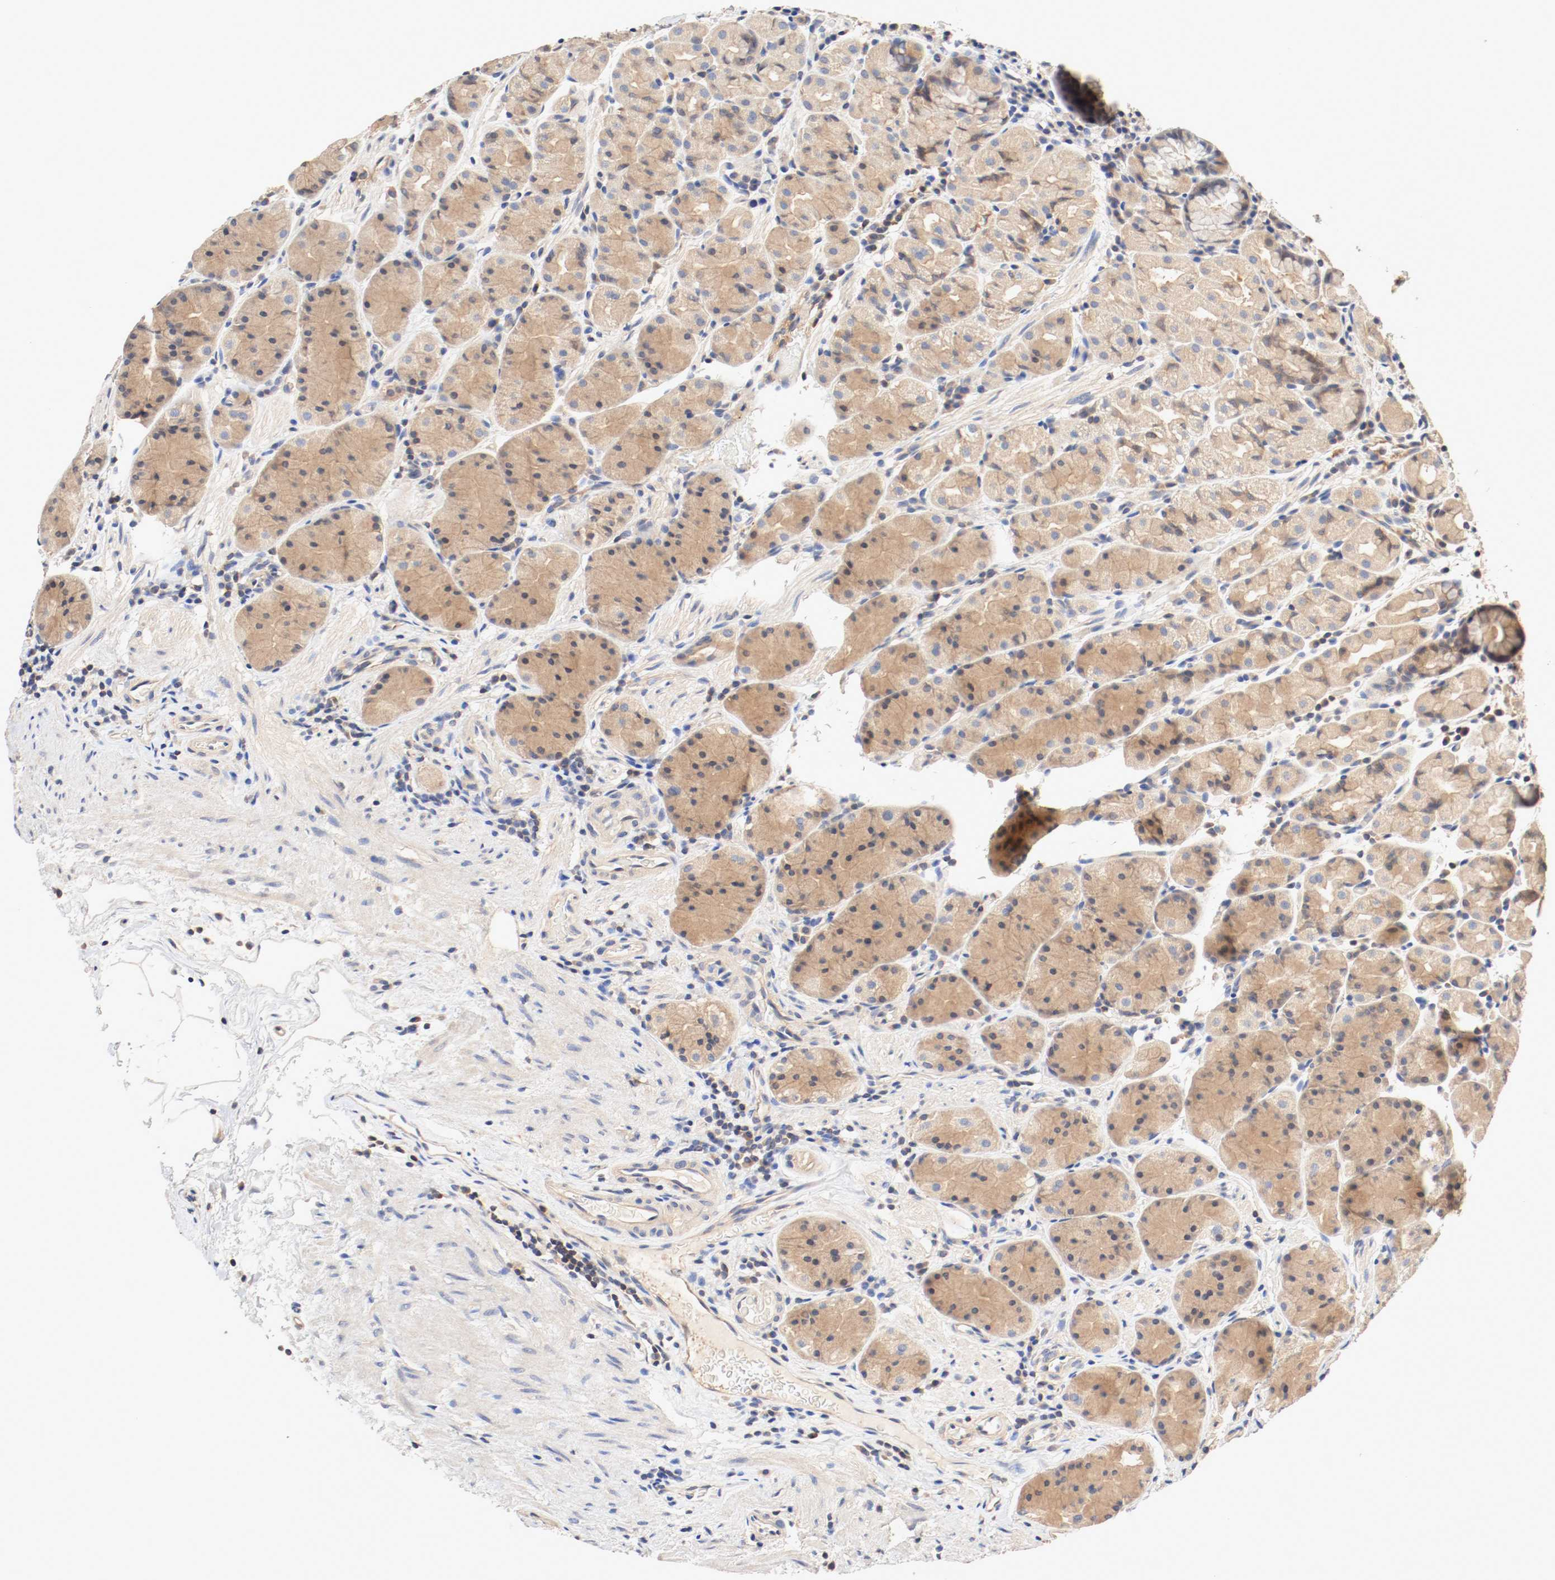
{"staining": {"intensity": "moderate", "quantity": ">75%", "location": "cytoplasmic/membranous"}, "tissue": "stomach", "cell_type": "Glandular cells", "image_type": "normal", "snomed": [{"axis": "morphology", "description": "Normal tissue, NOS"}, {"axis": "topography", "description": "Stomach, lower"}], "caption": "Protein expression analysis of unremarkable human stomach reveals moderate cytoplasmic/membranous expression in about >75% of glandular cells.", "gene": "GIT1", "patient": {"sex": "male", "age": 56}}